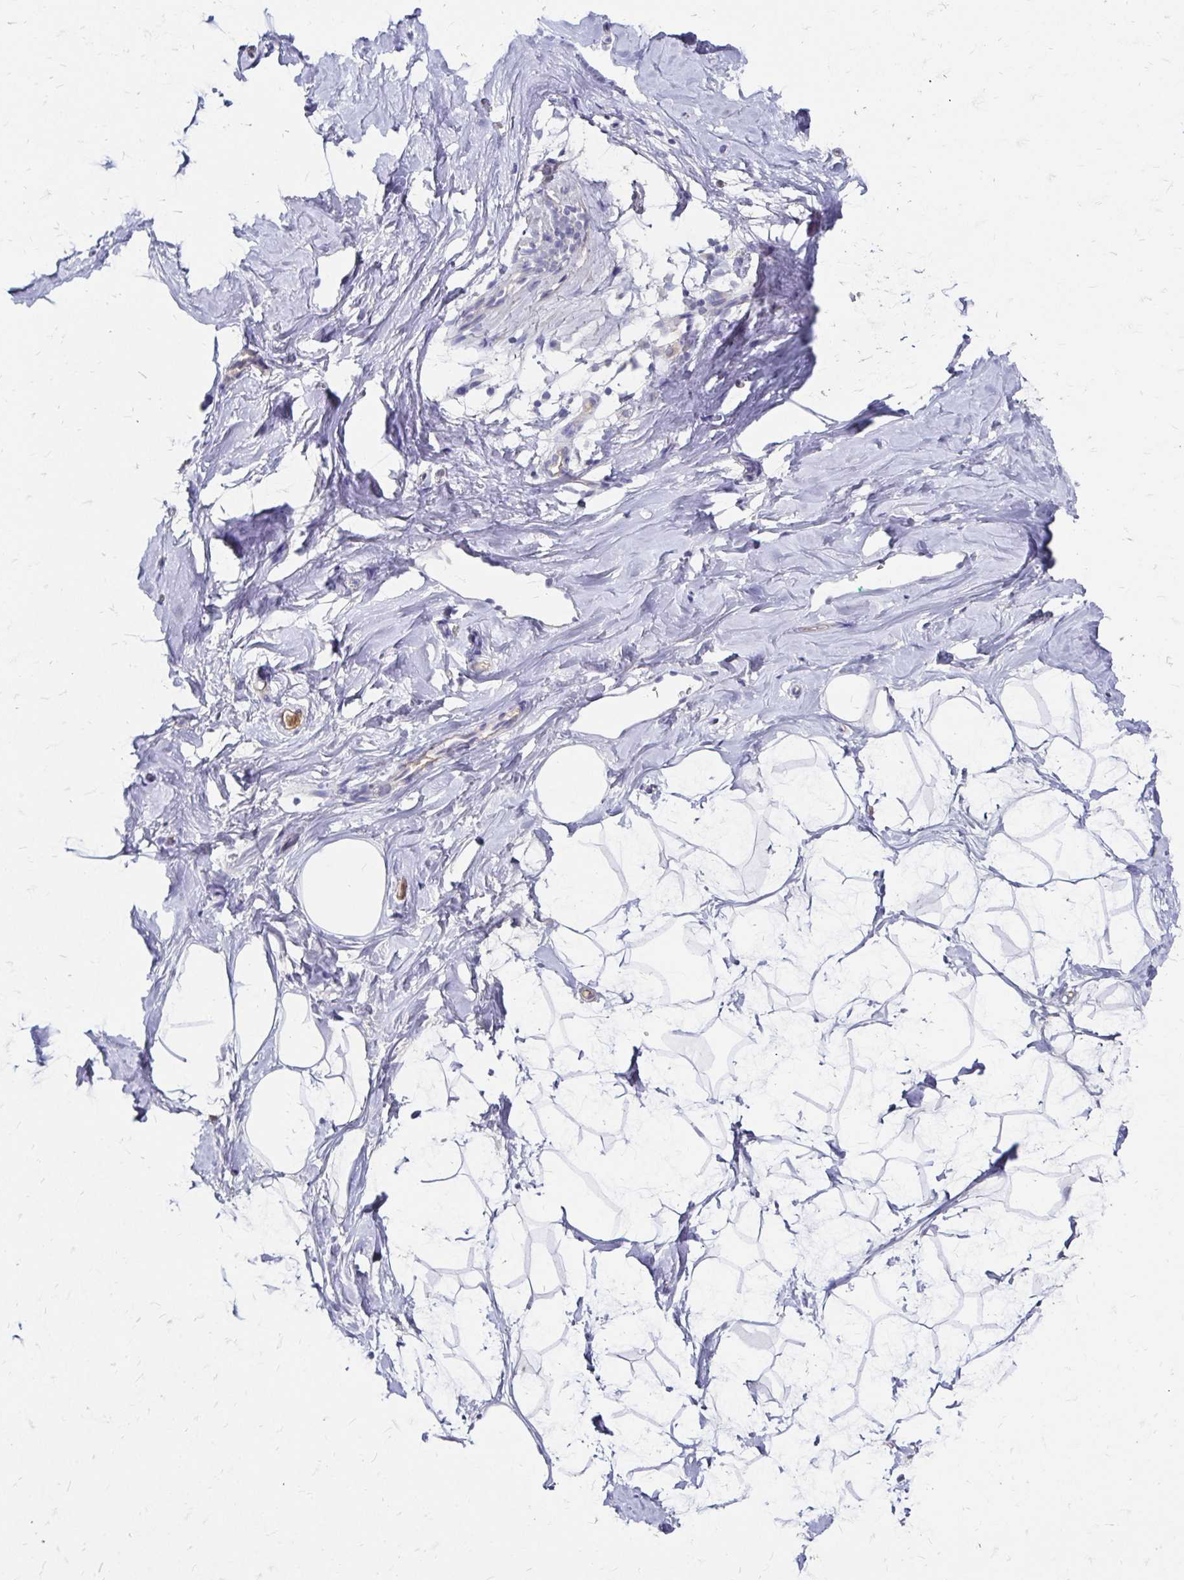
{"staining": {"intensity": "negative", "quantity": "none", "location": "none"}, "tissue": "breast", "cell_type": "Adipocytes", "image_type": "normal", "snomed": [{"axis": "morphology", "description": "Normal tissue, NOS"}, {"axis": "topography", "description": "Breast"}], "caption": "High power microscopy photomicrograph of an immunohistochemistry micrograph of unremarkable breast, revealing no significant positivity in adipocytes.", "gene": "SCG3", "patient": {"sex": "female", "age": 32}}